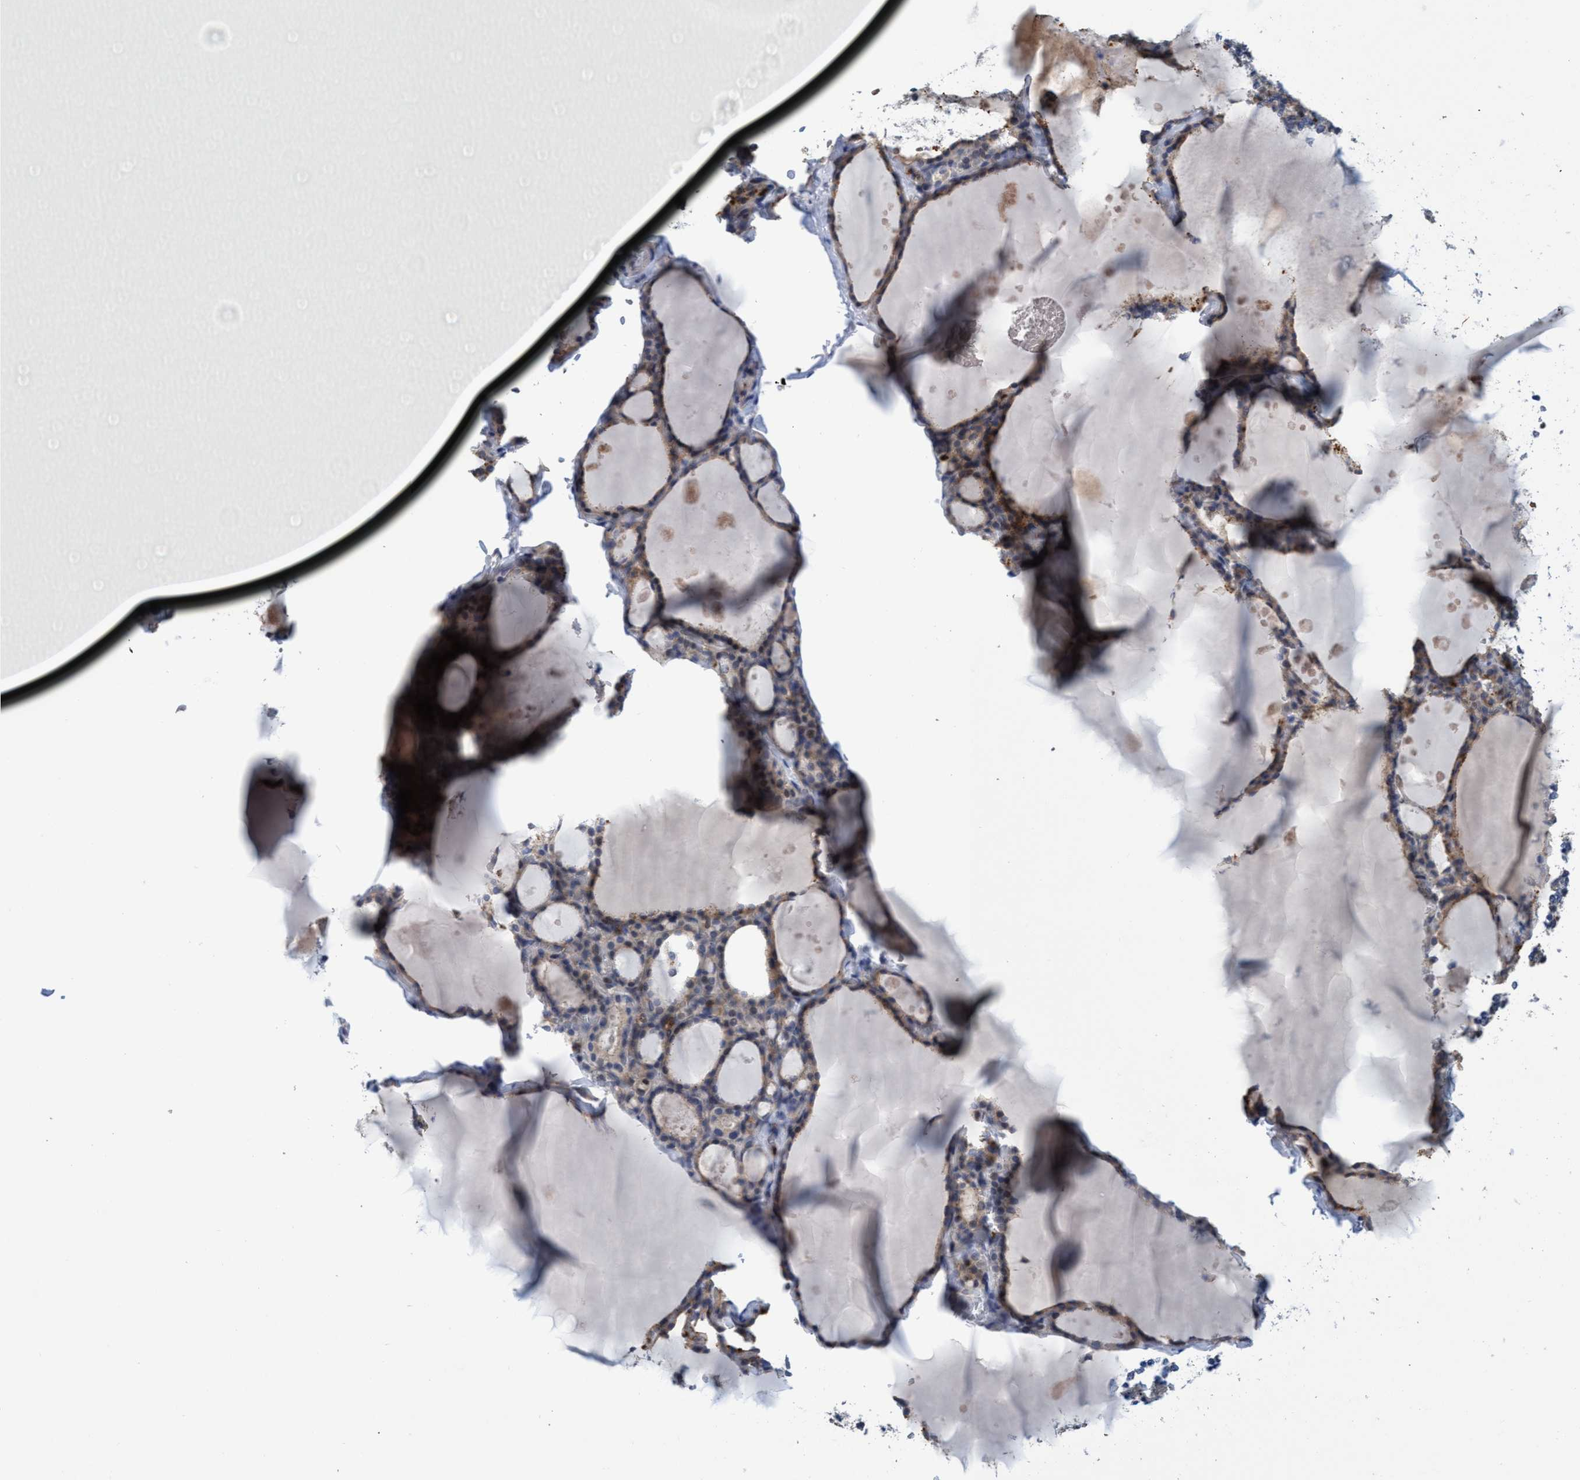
{"staining": {"intensity": "weak", "quantity": ">75%", "location": "cytoplasmic/membranous"}, "tissue": "thyroid gland", "cell_type": "Glandular cells", "image_type": "normal", "snomed": [{"axis": "morphology", "description": "Normal tissue, NOS"}, {"axis": "topography", "description": "Thyroid gland"}], "caption": "Brown immunohistochemical staining in normal thyroid gland exhibits weak cytoplasmic/membranous positivity in approximately >75% of glandular cells.", "gene": "SEMA4D", "patient": {"sex": "male", "age": 56}}